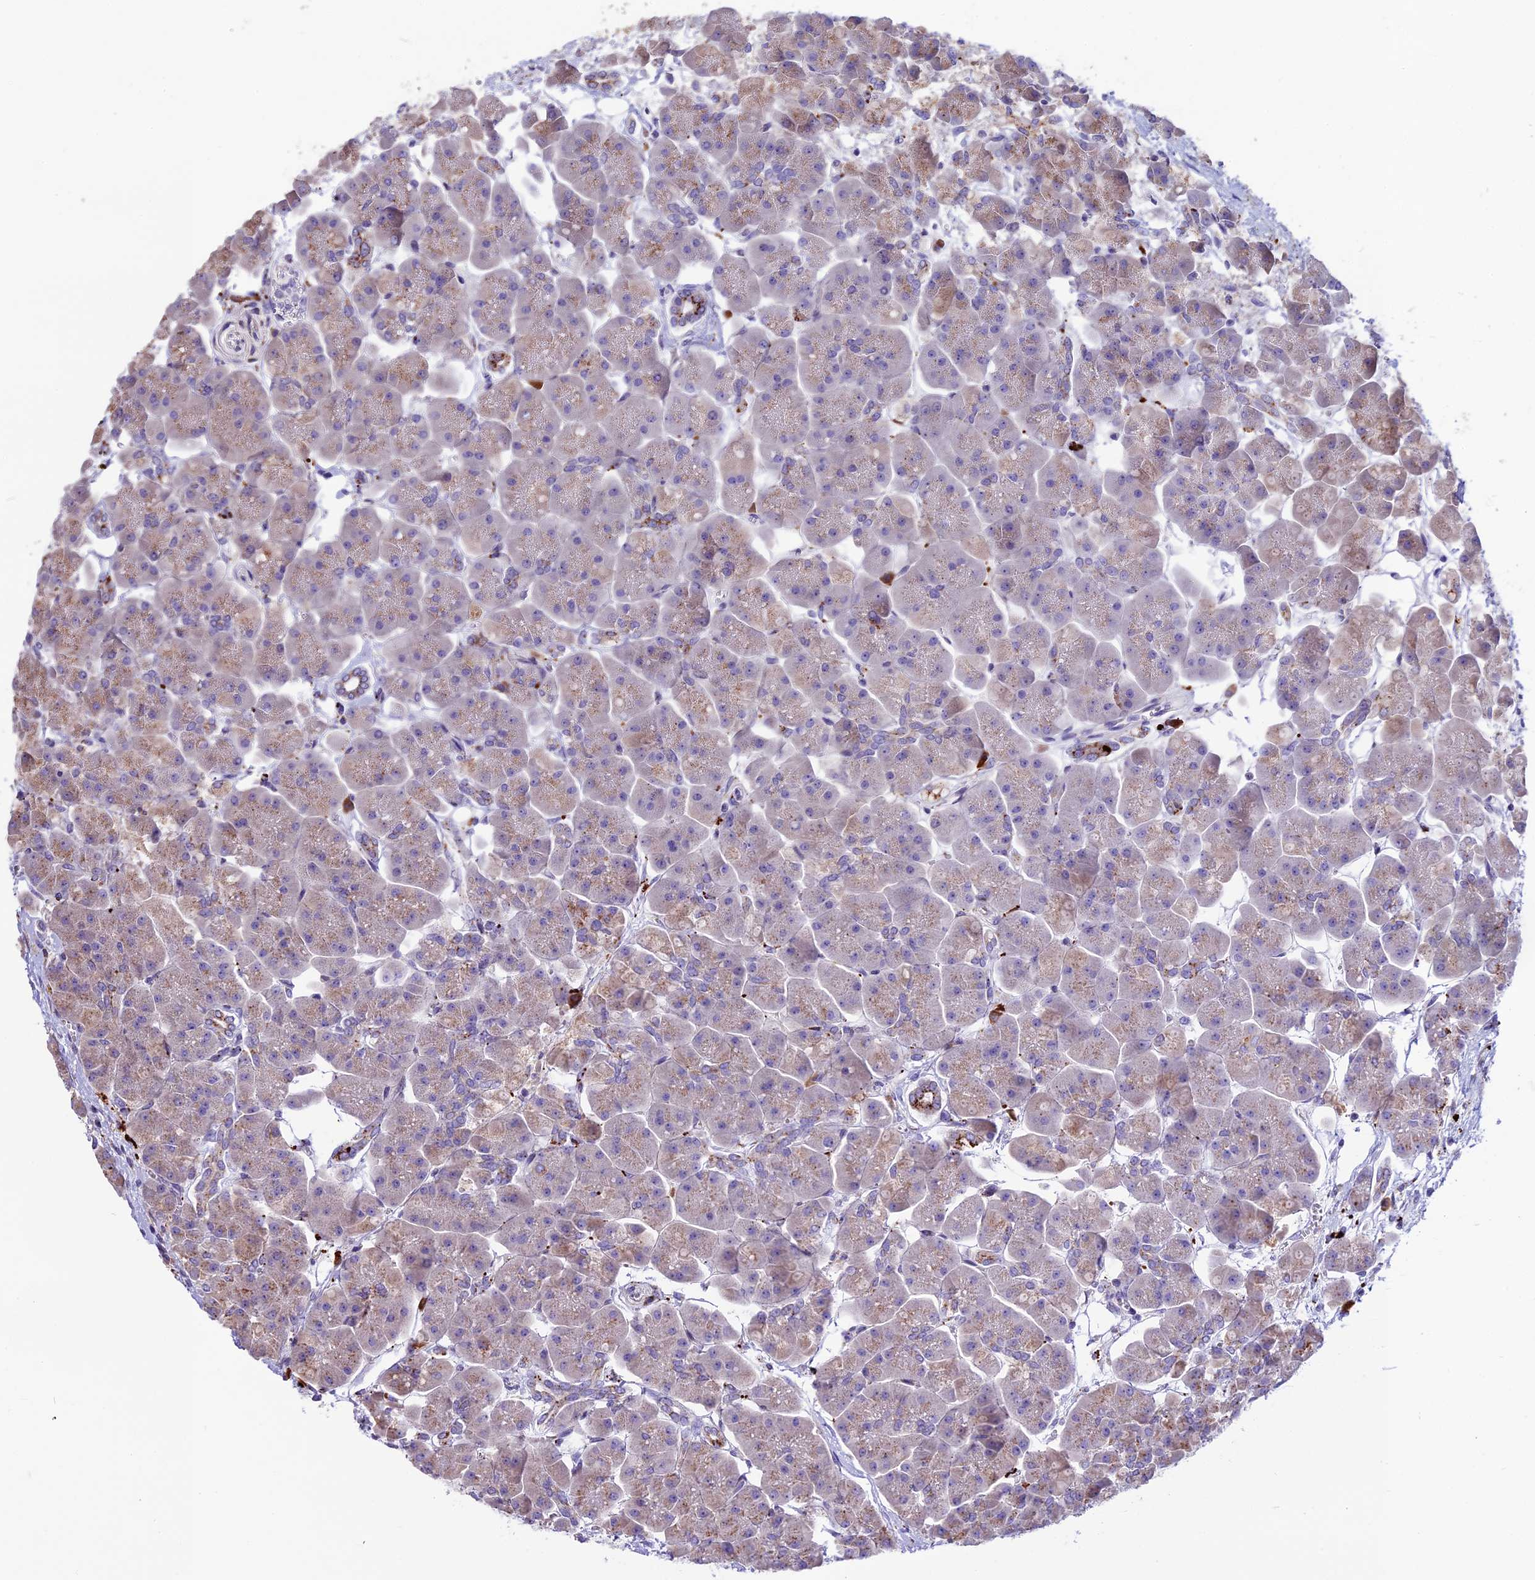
{"staining": {"intensity": "moderate", "quantity": "25%-75%", "location": "cytoplasmic/membranous"}, "tissue": "pancreas", "cell_type": "Exocrine glandular cells", "image_type": "normal", "snomed": [{"axis": "morphology", "description": "Normal tissue, NOS"}, {"axis": "topography", "description": "Pancreas"}], "caption": "Pancreas stained with immunohistochemistry (IHC) displays moderate cytoplasmic/membranous staining in approximately 25%-75% of exocrine glandular cells. (DAB IHC with brightfield microscopy, high magnification).", "gene": "THRSP", "patient": {"sex": "male", "age": 66}}